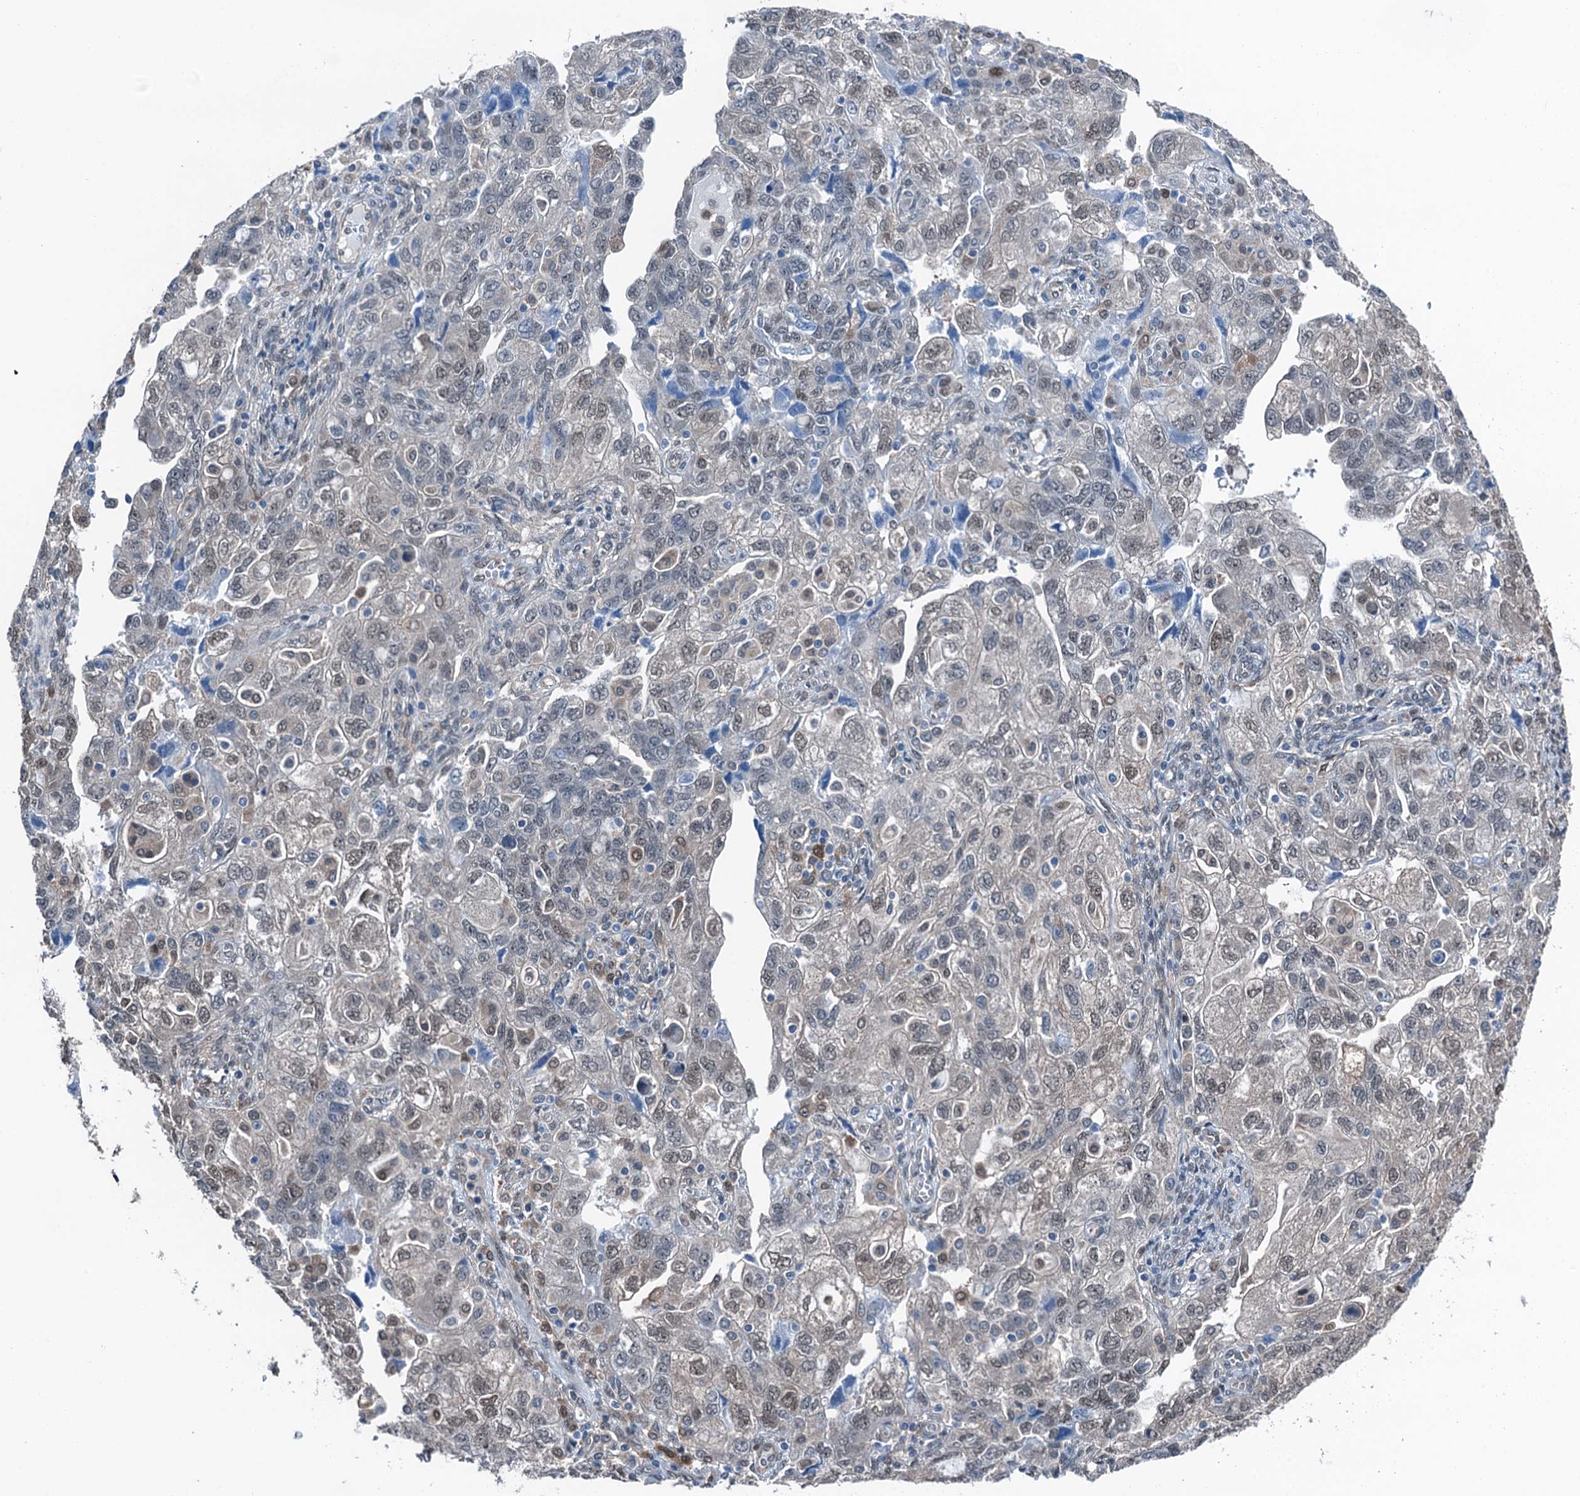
{"staining": {"intensity": "weak", "quantity": "<25%", "location": "cytoplasmic/membranous,nuclear"}, "tissue": "ovarian cancer", "cell_type": "Tumor cells", "image_type": "cancer", "snomed": [{"axis": "morphology", "description": "Carcinoma, NOS"}, {"axis": "morphology", "description": "Cystadenocarcinoma, serous, NOS"}, {"axis": "topography", "description": "Ovary"}], "caption": "Immunohistochemistry of carcinoma (ovarian) displays no positivity in tumor cells. The staining is performed using DAB (3,3'-diaminobenzidine) brown chromogen with nuclei counter-stained in using hematoxylin.", "gene": "RNH1", "patient": {"sex": "female", "age": 69}}